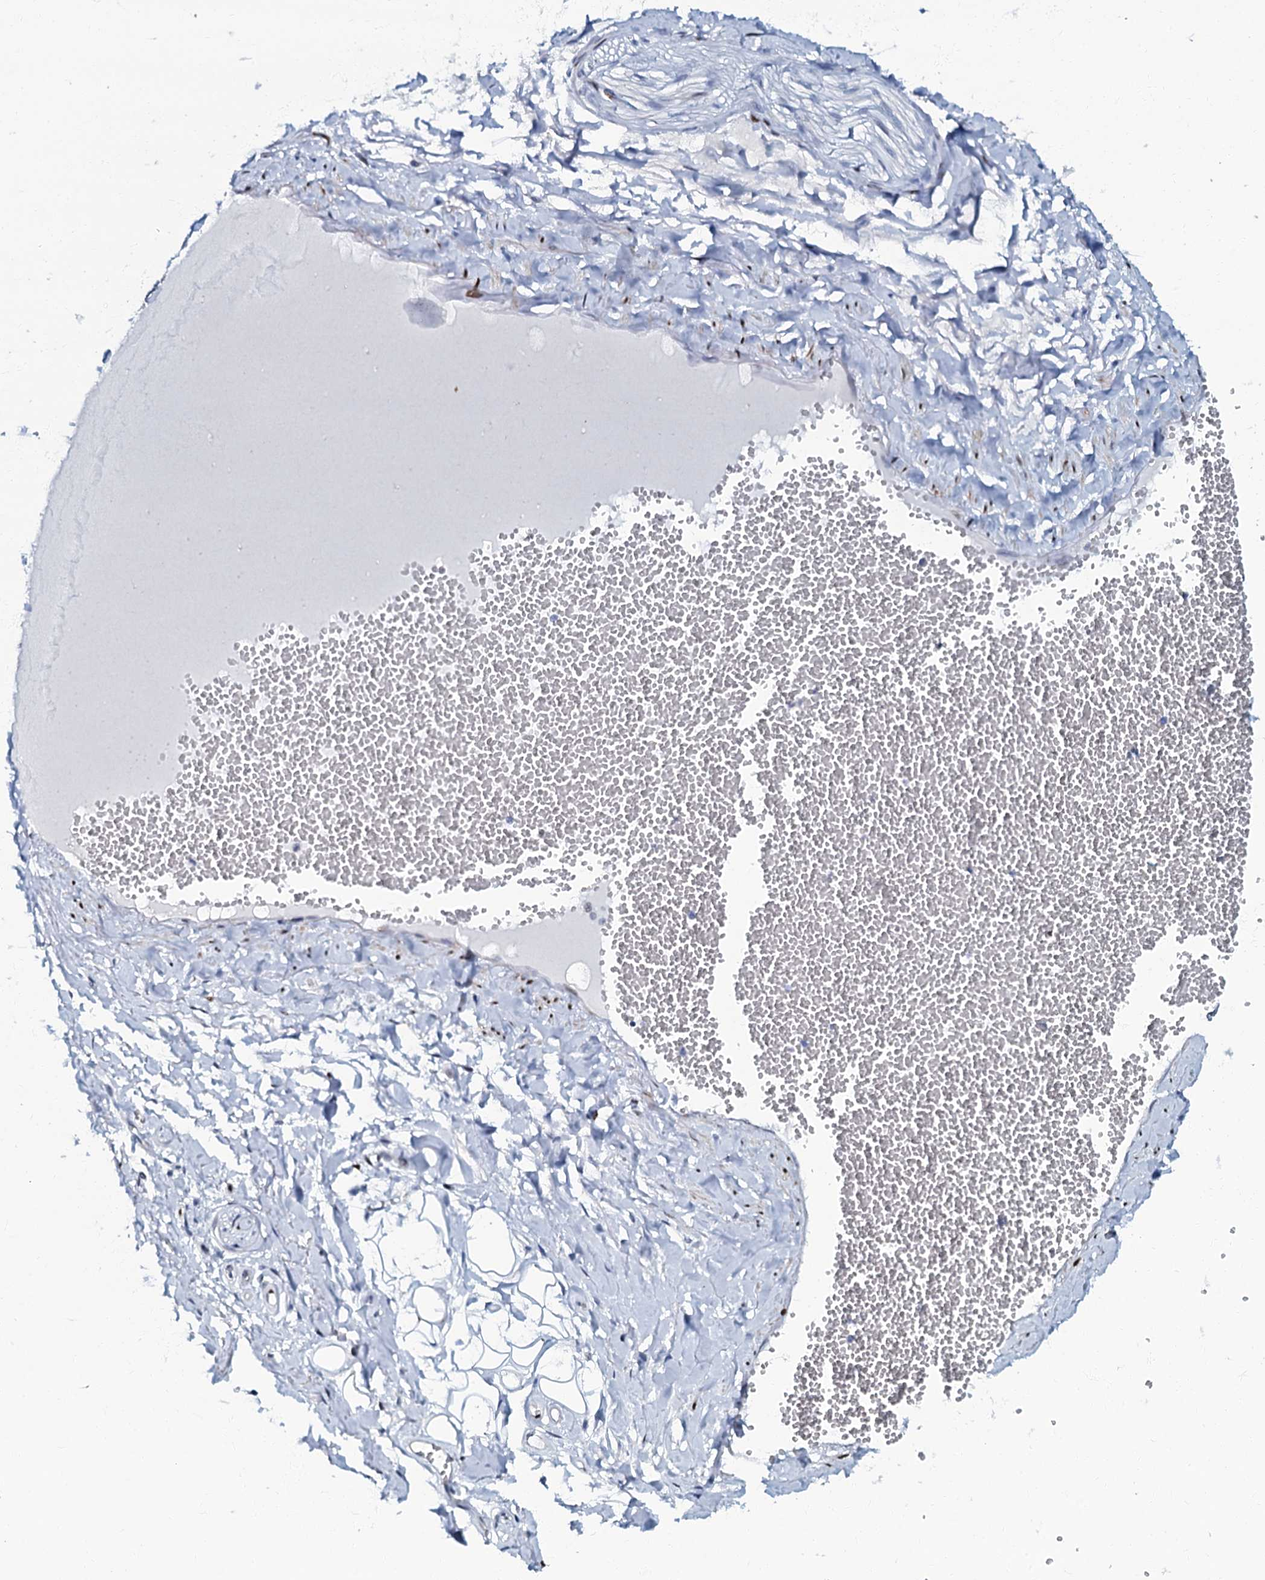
{"staining": {"intensity": "negative", "quantity": "none", "location": "none"}, "tissue": "adipose tissue", "cell_type": "Adipocytes", "image_type": "normal", "snomed": [{"axis": "morphology", "description": "Normal tissue, NOS"}, {"axis": "morphology", "description": "Inflammation, NOS"}, {"axis": "topography", "description": "Salivary gland"}, {"axis": "topography", "description": "Peripheral nerve tissue"}], "caption": "The image displays no significant positivity in adipocytes of adipose tissue.", "gene": "MFSD5", "patient": {"sex": "female", "age": 75}}